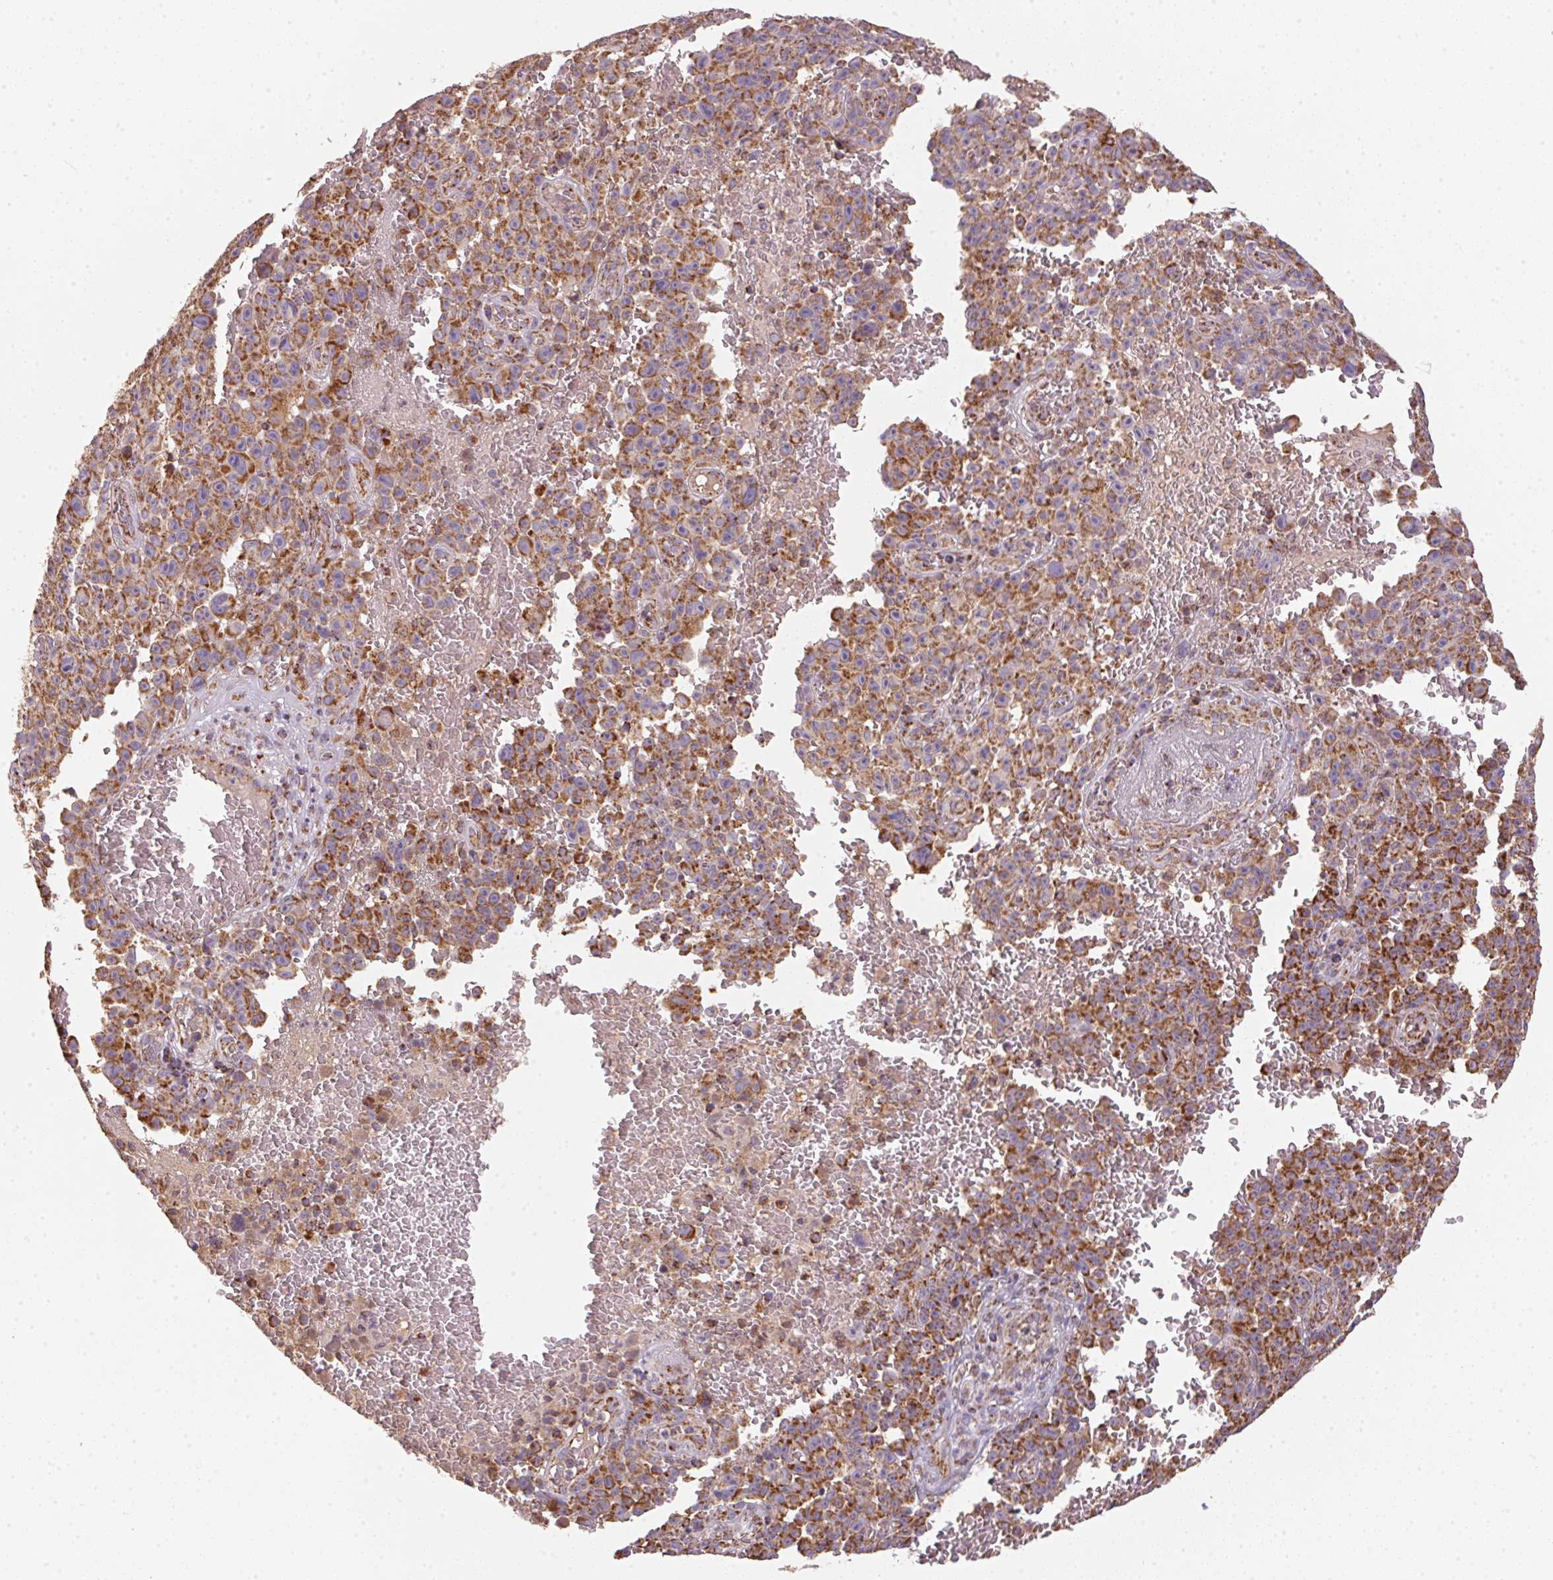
{"staining": {"intensity": "strong", "quantity": "25%-75%", "location": "cytoplasmic/membranous"}, "tissue": "melanoma", "cell_type": "Tumor cells", "image_type": "cancer", "snomed": [{"axis": "morphology", "description": "Malignant melanoma, NOS"}, {"axis": "topography", "description": "Skin"}], "caption": "Melanoma stained with immunohistochemistry (IHC) demonstrates strong cytoplasmic/membranous staining in about 25%-75% of tumor cells. The staining was performed using DAB, with brown indicating positive protein expression. Nuclei are stained blue with hematoxylin.", "gene": "NDUFS2", "patient": {"sex": "female", "age": 82}}